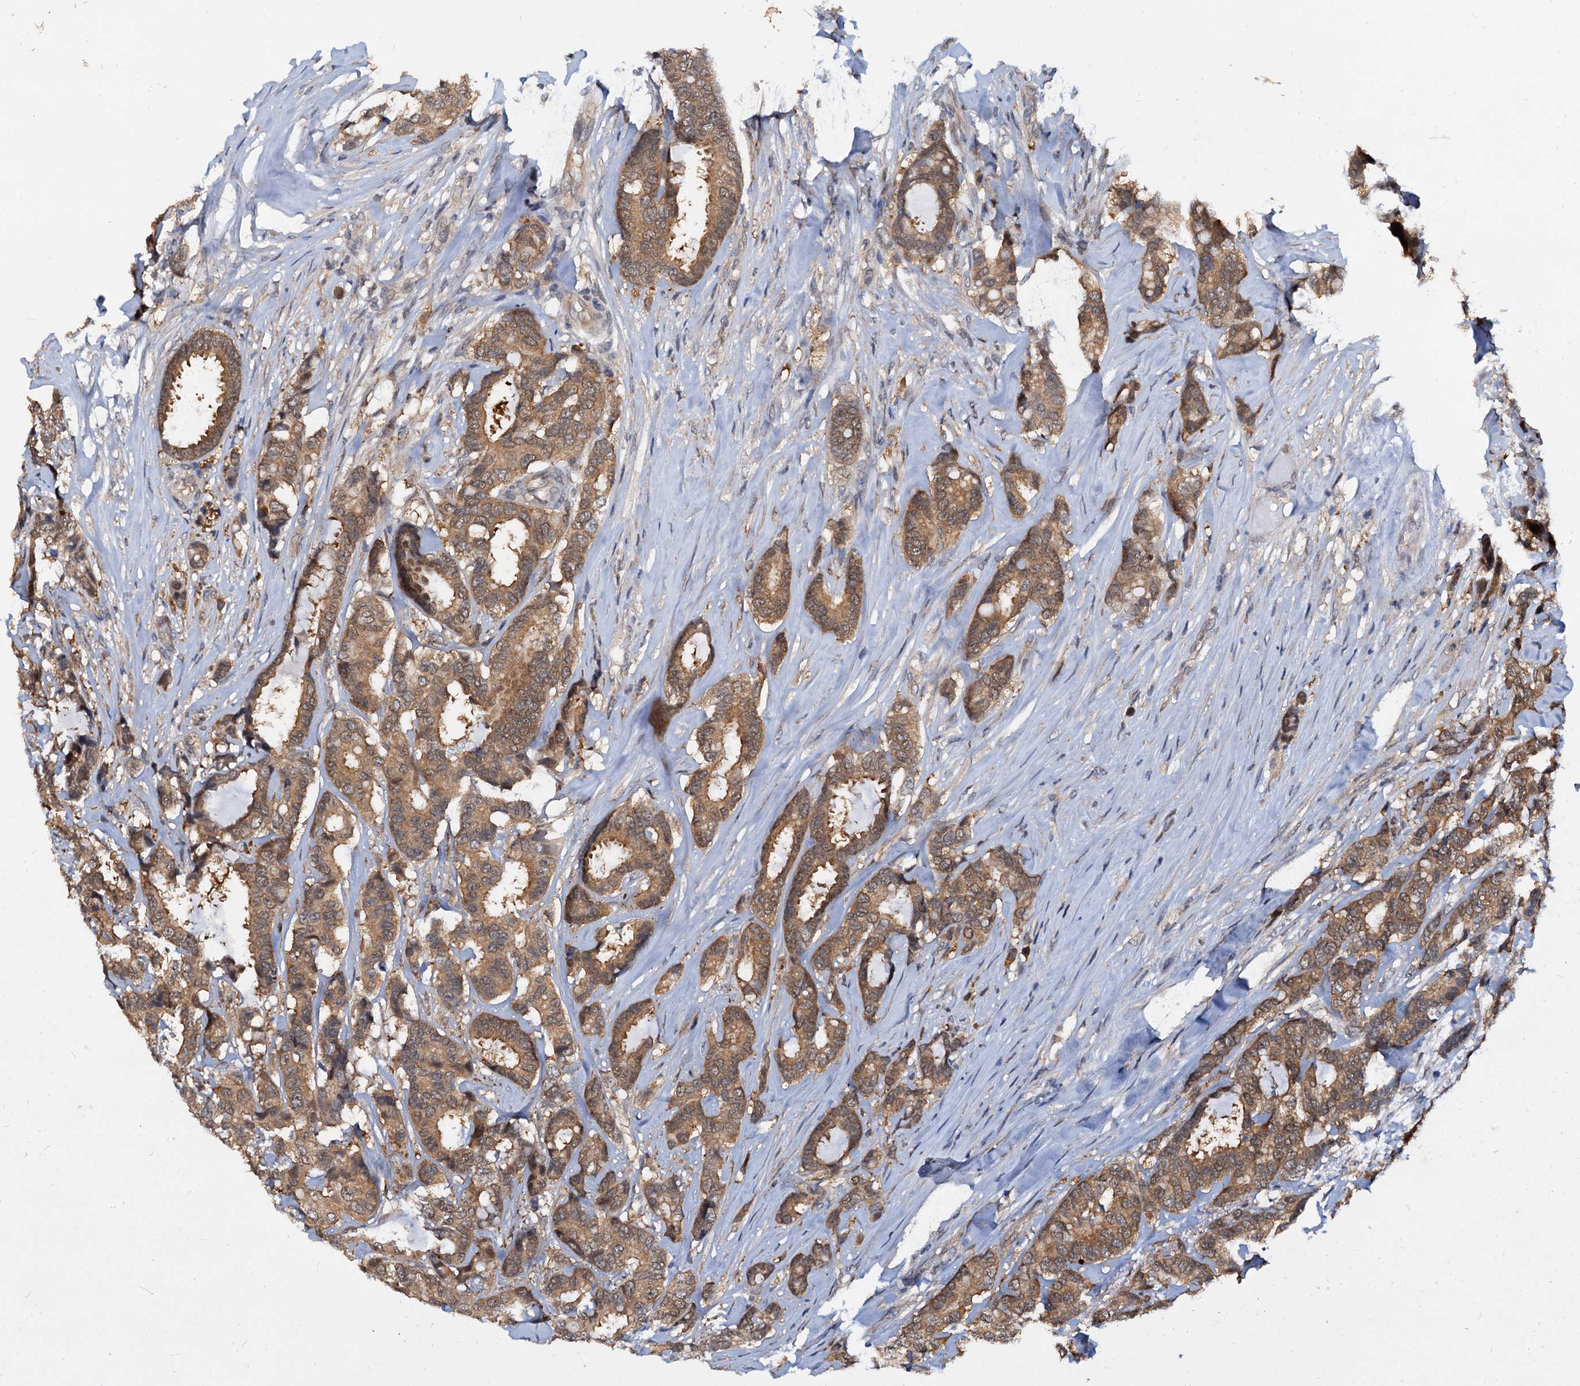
{"staining": {"intensity": "moderate", "quantity": ">75%", "location": "cytoplasmic/membranous"}, "tissue": "breast cancer", "cell_type": "Tumor cells", "image_type": "cancer", "snomed": [{"axis": "morphology", "description": "Duct carcinoma"}, {"axis": "topography", "description": "Breast"}], "caption": "Immunohistochemistry of human breast invasive ductal carcinoma reveals medium levels of moderate cytoplasmic/membranous positivity in about >75% of tumor cells.", "gene": "PTGES3", "patient": {"sex": "female", "age": 87}}